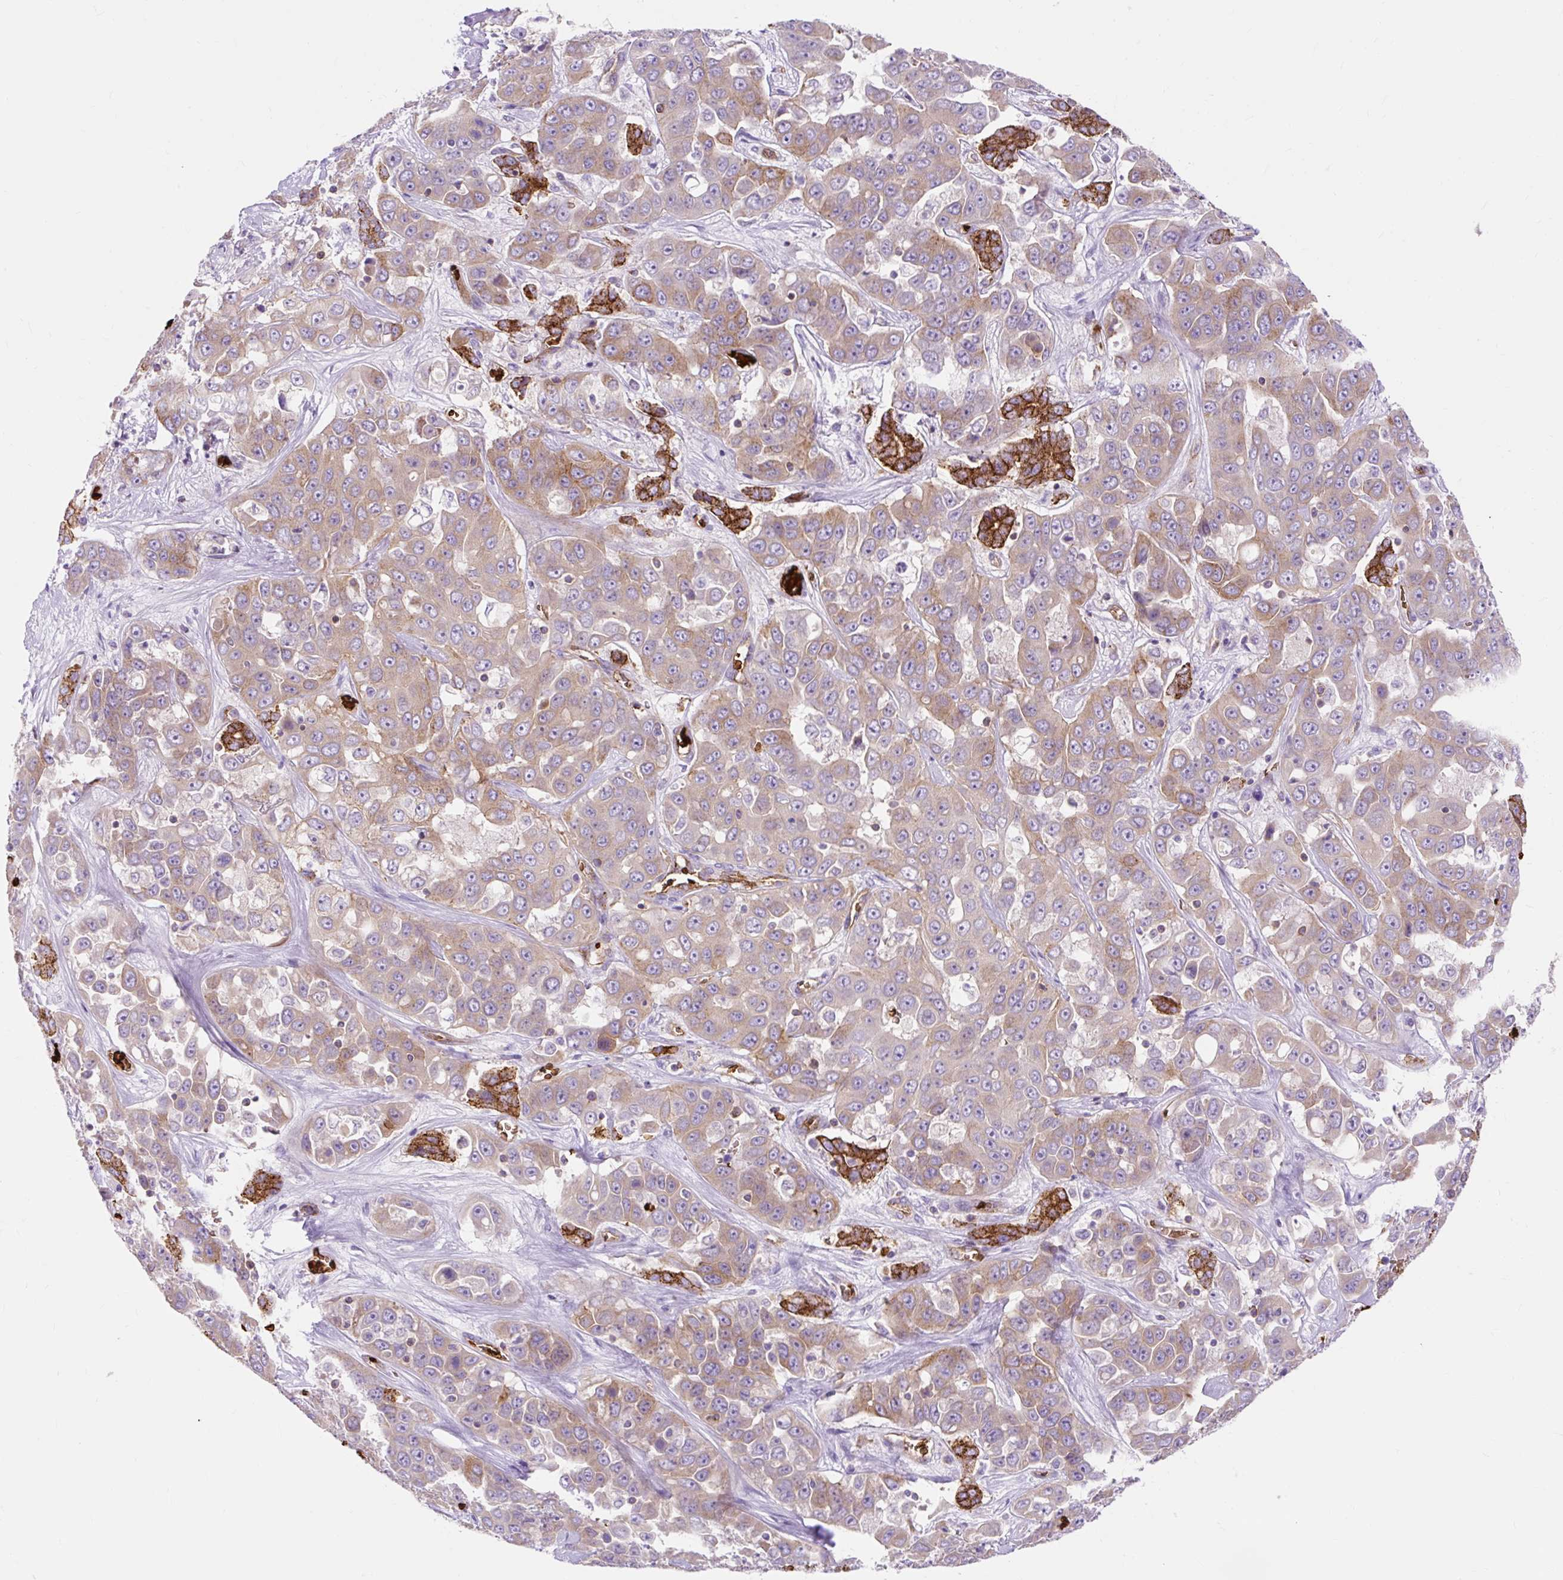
{"staining": {"intensity": "strong", "quantity": "<25%", "location": "cytoplasmic/membranous"}, "tissue": "liver cancer", "cell_type": "Tumor cells", "image_type": "cancer", "snomed": [{"axis": "morphology", "description": "Cholangiocarcinoma"}, {"axis": "topography", "description": "Liver"}], "caption": "Protein expression analysis of human liver cancer reveals strong cytoplasmic/membranous expression in approximately <25% of tumor cells.", "gene": "HIP1R", "patient": {"sex": "female", "age": 52}}